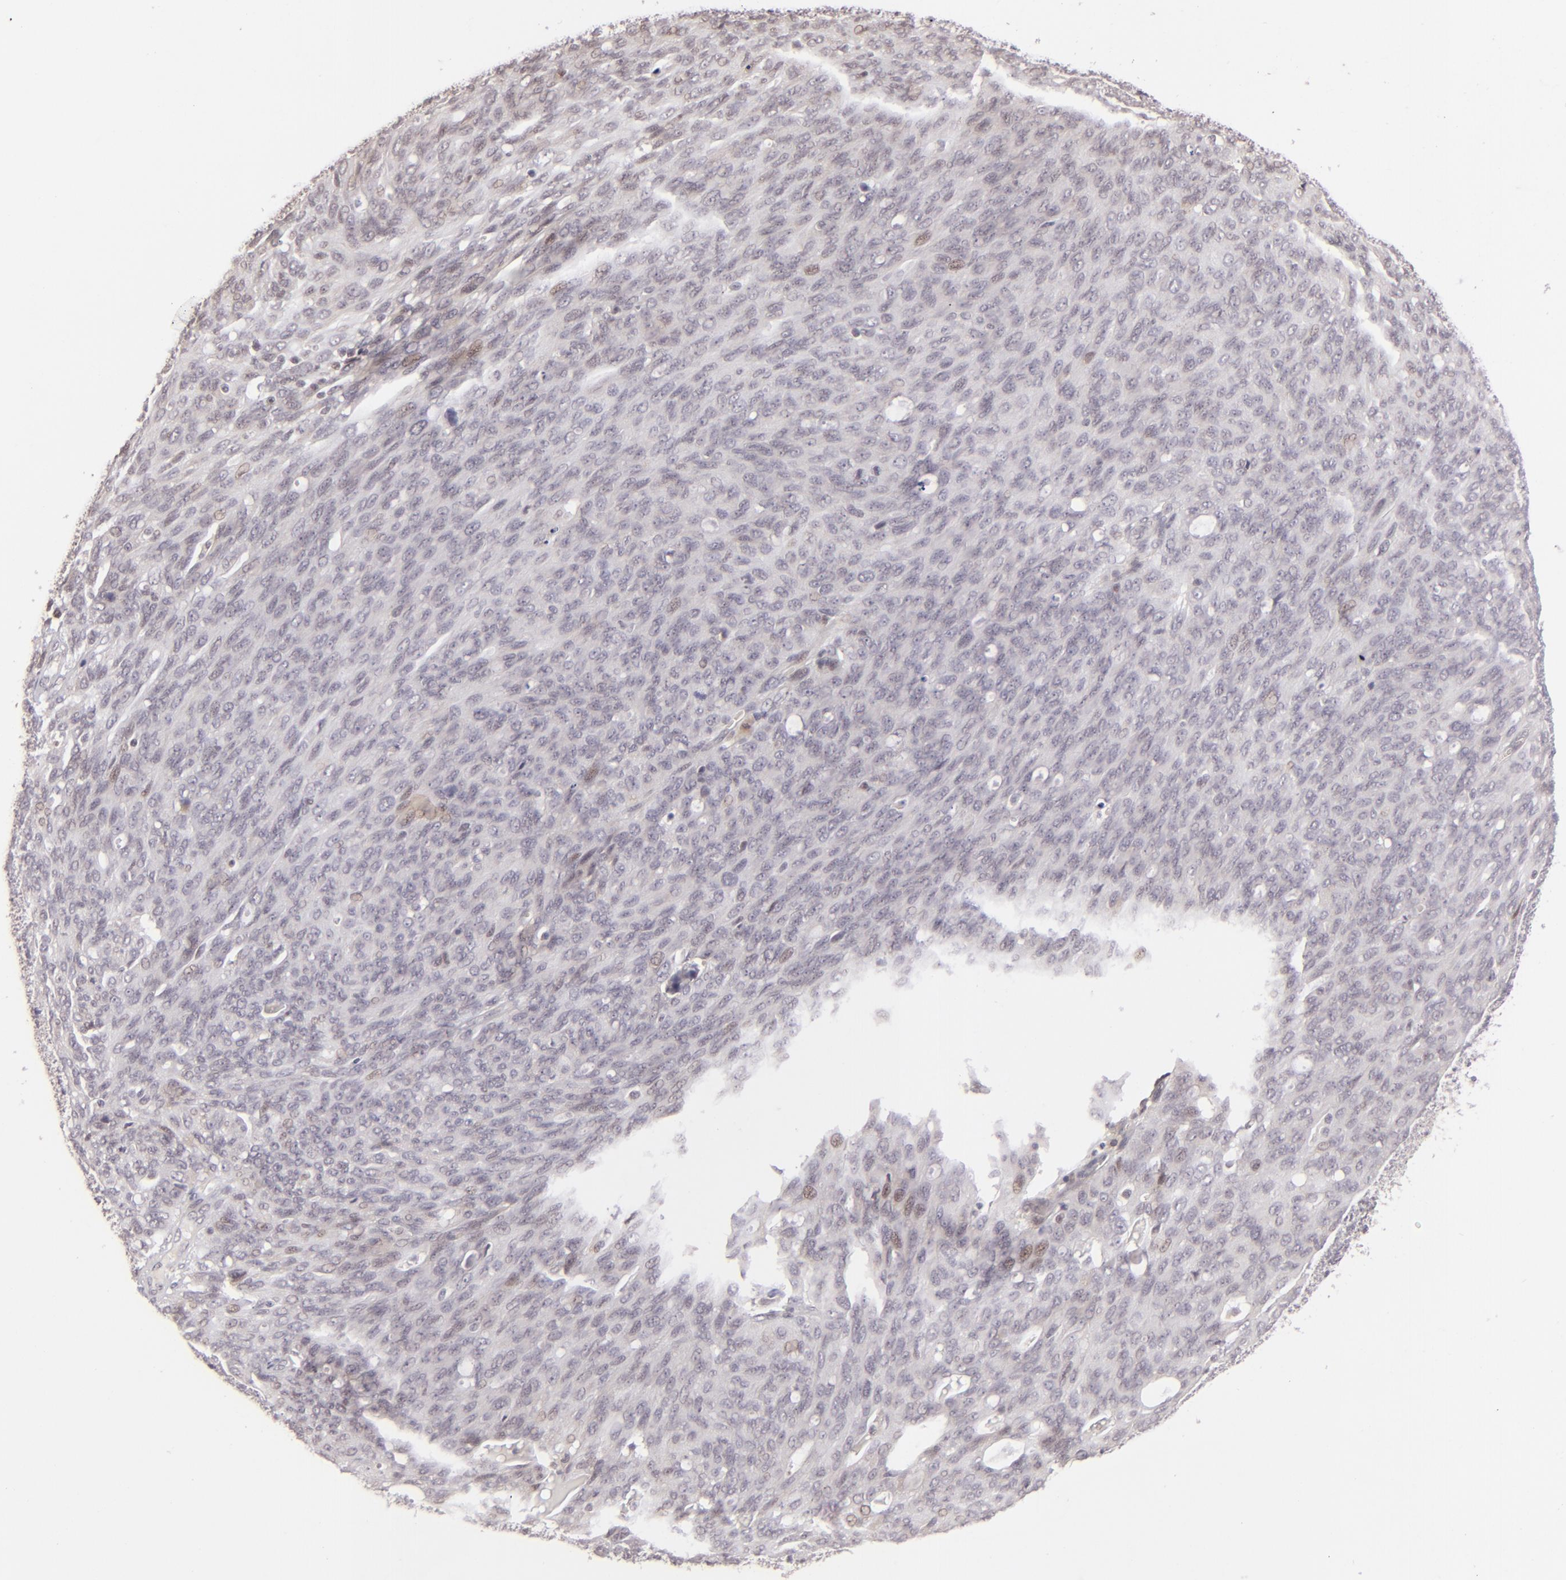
{"staining": {"intensity": "weak", "quantity": "<25%", "location": "nuclear"}, "tissue": "ovarian cancer", "cell_type": "Tumor cells", "image_type": "cancer", "snomed": [{"axis": "morphology", "description": "Carcinoma, endometroid"}, {"axis": "topography", "description": "Ovary"}], "caption": "This is an immunohistochemistry (IHC) micrograph of ovarian cancer (endometroid carcinoma). There is no expression in tumor cells.", "gene": "RARB", "patient": {"sex": "female", "age": 60}}